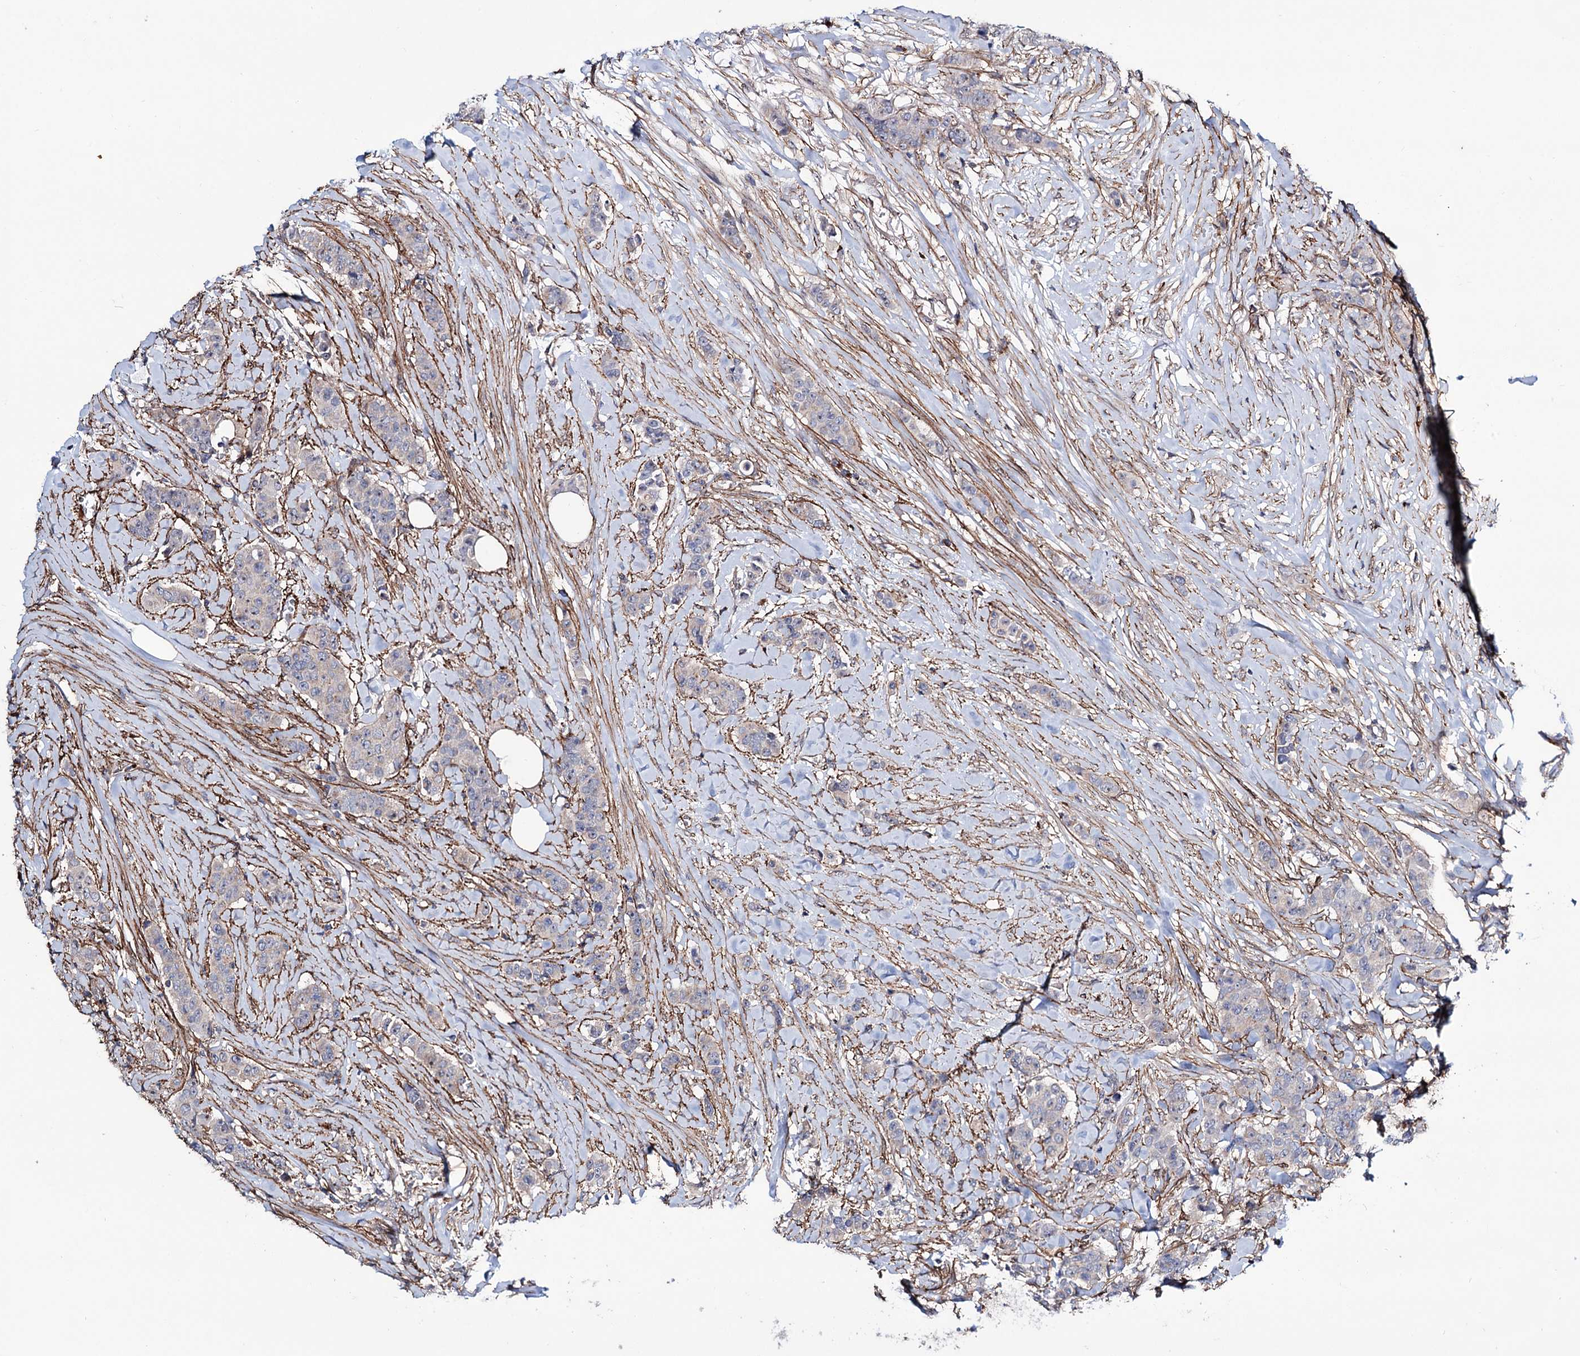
{"staining": {"intensity": "weak", "quantity": "<25%", "location": "cytoplasmic/membranous"}, "tissue": "breast cancer", "cell_type": "Tumor cells", "image_type": "cancer", "snomed": [{"axis": "morphology", "description": "Duct carcinoma"}, {"axis": "topography", "description": "Breast"}], "caption": "Immunohistochemistry (IHC) photomicrograph of intraductal carcinoma (breast) stained for a protein (brown), which shows no expression in tumor cells.", "gene": "SEC24A", "patient": {"sex": "female", "age": 40}}